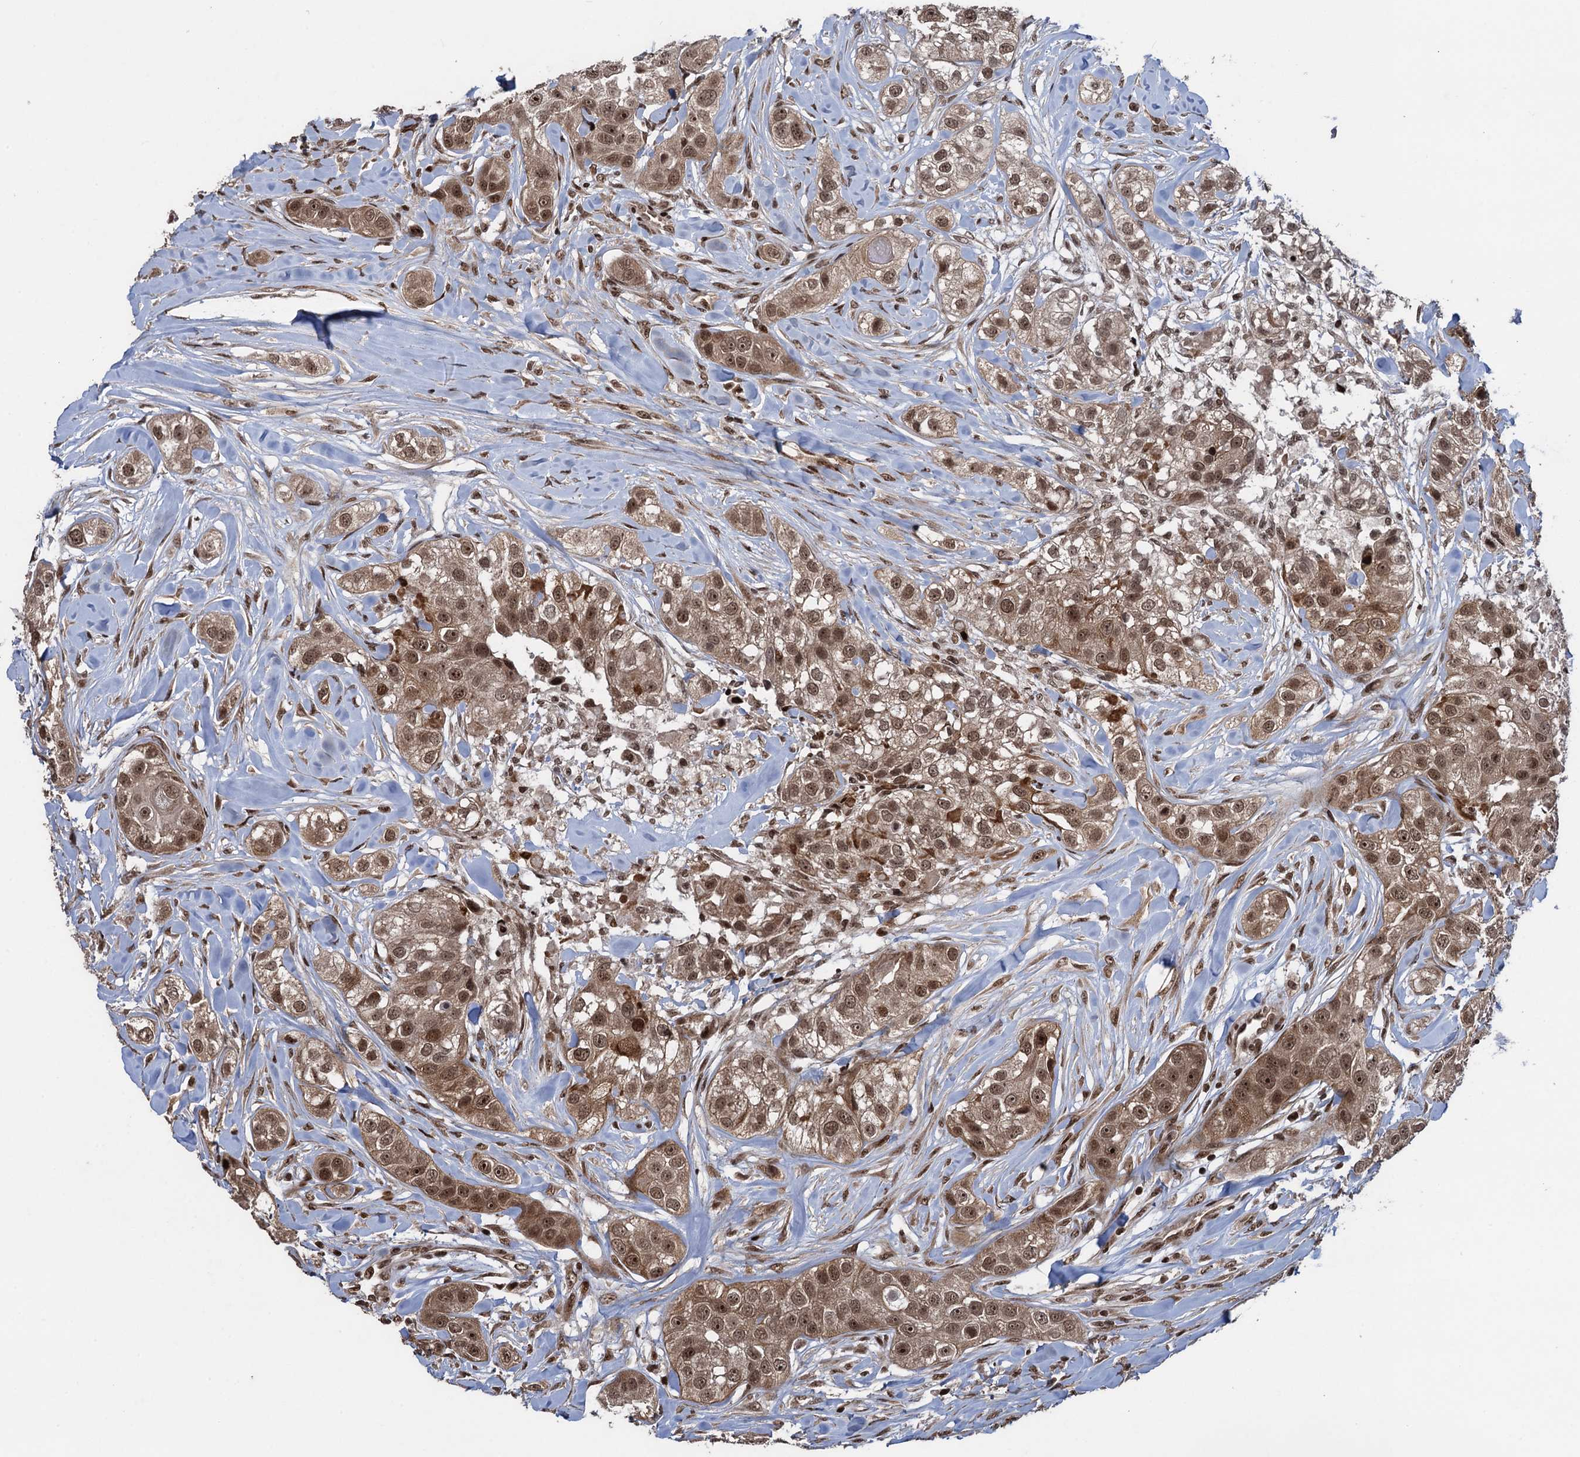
{"staining": {"intensity": "moderate", "quantity": ">75%", "location": "cytoplasmic/membranous,nuclear"}, "tissue": "head and neck cancer", "cell_type": "Tumor cells", "image_type": "cancer", "snomed": [{"axis": "morphology", "description": "Normal tissue, NOS"}, {"axis": "morphology", "description": "Squamous cell carcinoma, NOS"}, {"axis": "topography", "description": "Skeletal muscle"}, {"axis": "topography", "description": "Head-Neck"}], "caption": "Immunohistochemical staining of human head and neck cancer demonstrates moderate cytoplasmic/membranous and nuclear protein staining in about >75% of tumor cells. Using DAB (brown) and hematoxylin (blue) stains, captured at high magnification using brightfield microscopy.", "gene": "ZNF169", "patient": {"sex": "male", "age": 51}}